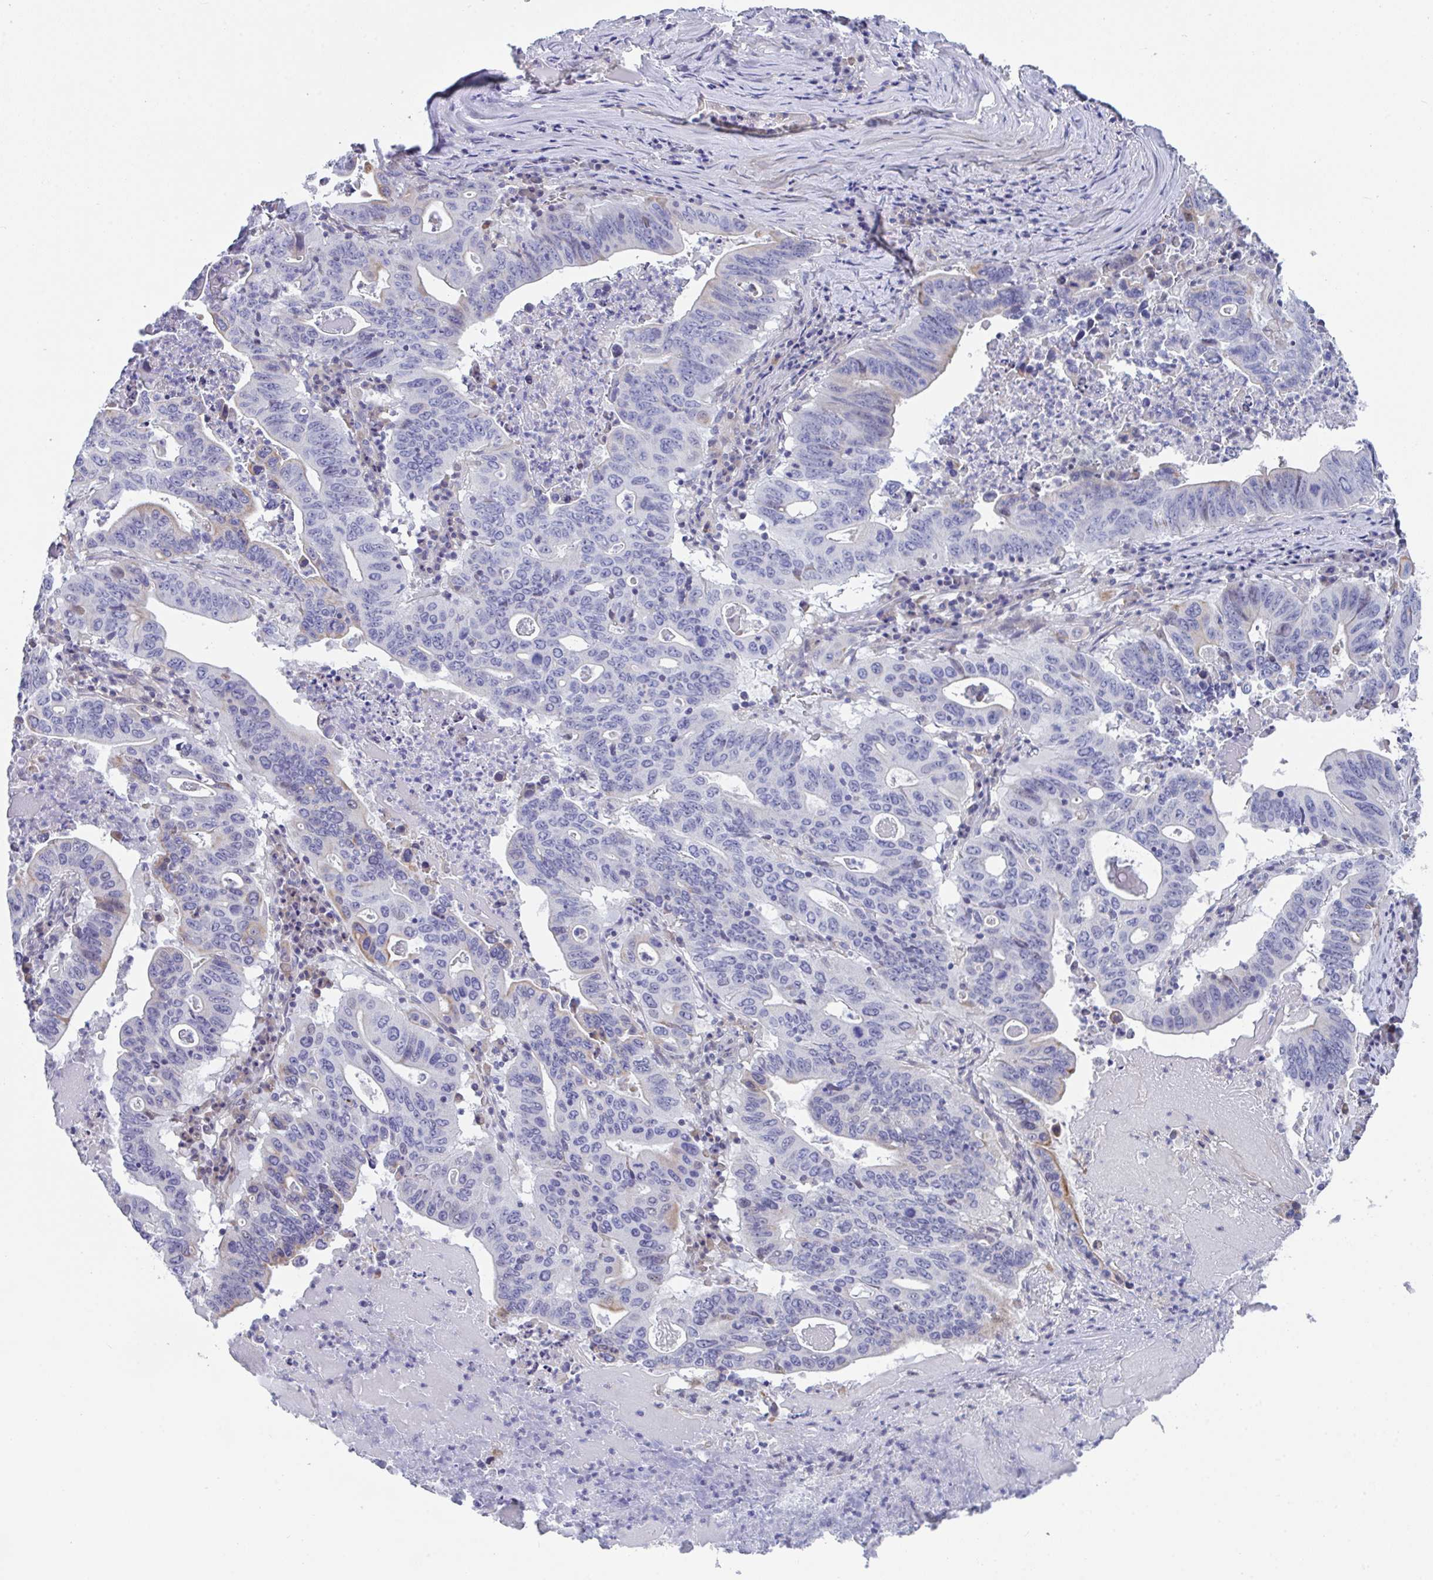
{"staining": {"intensity": "moderate", "quantity": "<25%", "location": "cytoplasmic/membranous"}, "tissue": "lung cancer", "cell_type": "Tumor cells", "image_type": "cancer", "snomed": [{"axis": "morphology", "description": "Adenocarcinoma, NOS"}, {"axis": "topography", "description": "Lung"}], "caption": "Immunohistochemical staining of adenocarcinoma (lung) exhibits low levels of moderate cytoplasmic/membranous expression in approximately <25% of tumor cells.", "gene": "FBXO47", "patient": {"sex": "female", "age": 60}}